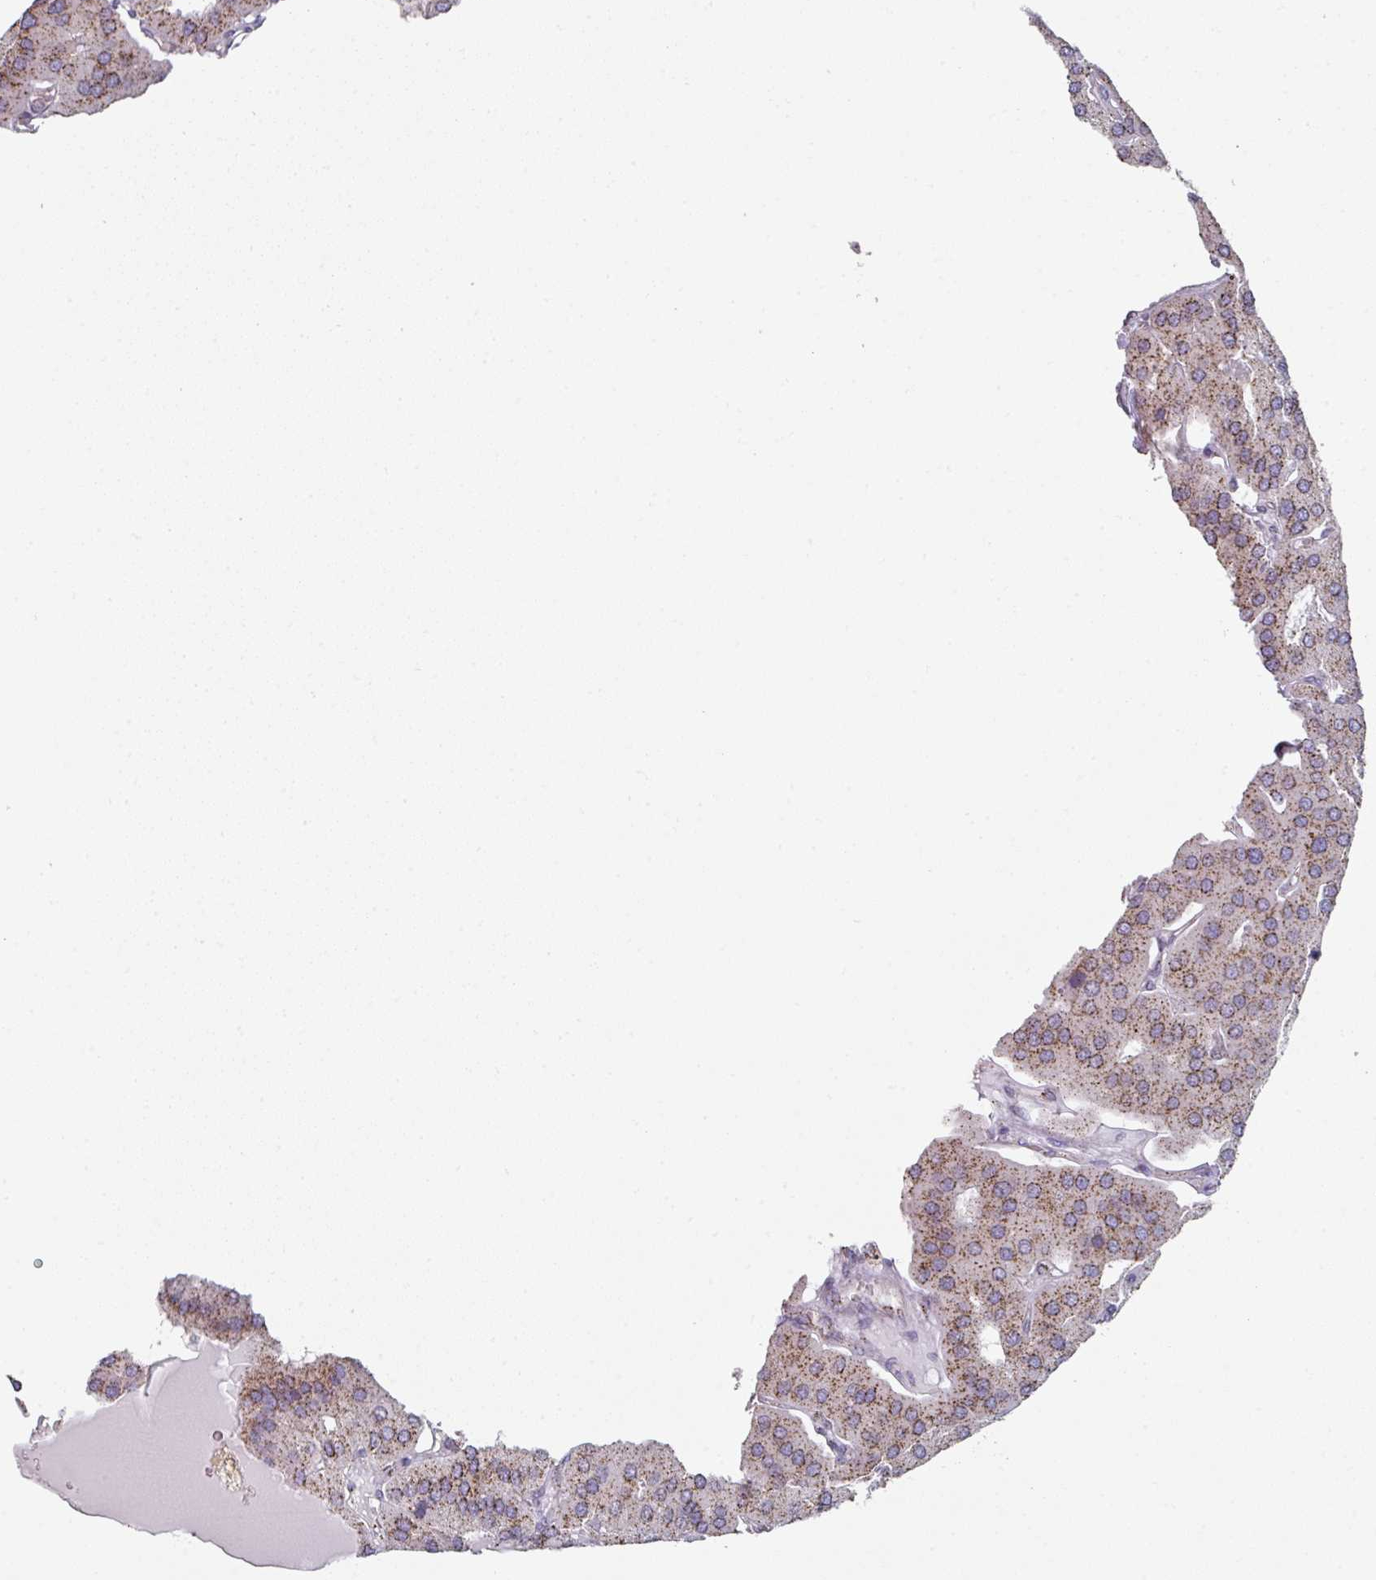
{"staining": {"intensity": "moderate", "quantity": ">75%", "location": "cytoplasmic/membranous"}, "tissue": "parathyroid gland", "cell_type": "Glandular cells", "image_type": "normal", "snomed": [{"axis": "morphology", "description": "Normal tissue, NOS"}, {"axis": "morphology", "description": "Adenoma, NOS"}, {"axis": "topography", "description": "Parathyroid gland"}], "caption": "Immunohistochemistry (DAB (3,3'-diaminobenzidine)) staining of unremarkable parathyroid gland reveals moderate cytoplasmic/membranous protein positivity in about >75% of glandular cells.", "gene": "CCDC85B", "patient": {"sex": "female", "age": 86}}